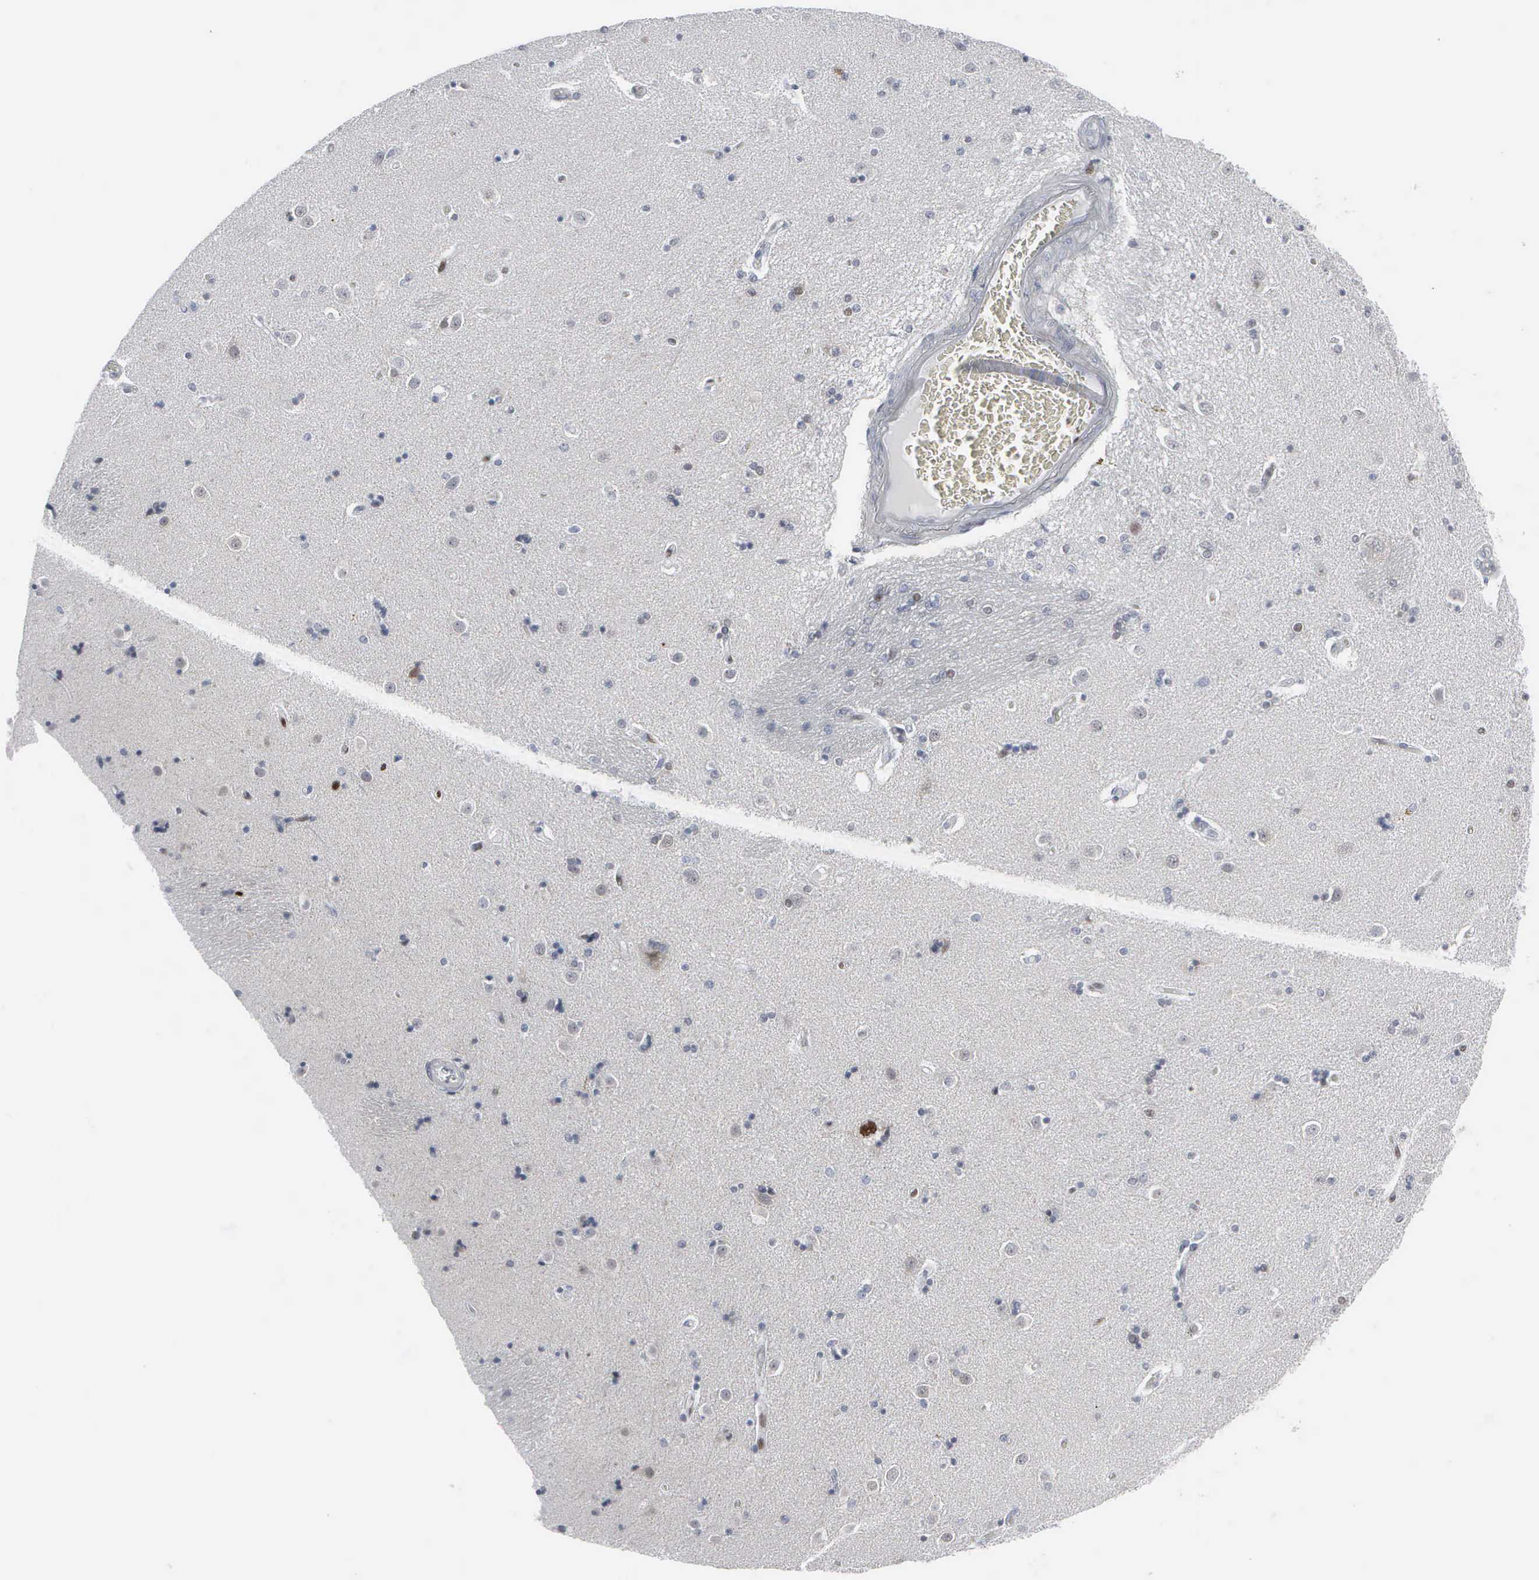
{"staining": {"intensity": "negative", "quantity": "none", "location": "none"}, "tissue": "caudate", "cell_type": "Glial cells", "image_type": "normal", "snomed": [{"axis": "morphology", "description": "Normal tissue, NOS"}, {"axis": "topography", "description": "Lateral ventricle wall"}], "caption": "Glial cells are negative for brown protein staining in normal caudate. The staining was performed using DAB (3,3'-diaminobenzidine) to visualize the protein expression in brown, while the nuclei were stained in blue with hematoxylin (Magnification: 20x).", "gene": "CCND3", "patient": {"sex": "female", "age": 54}}